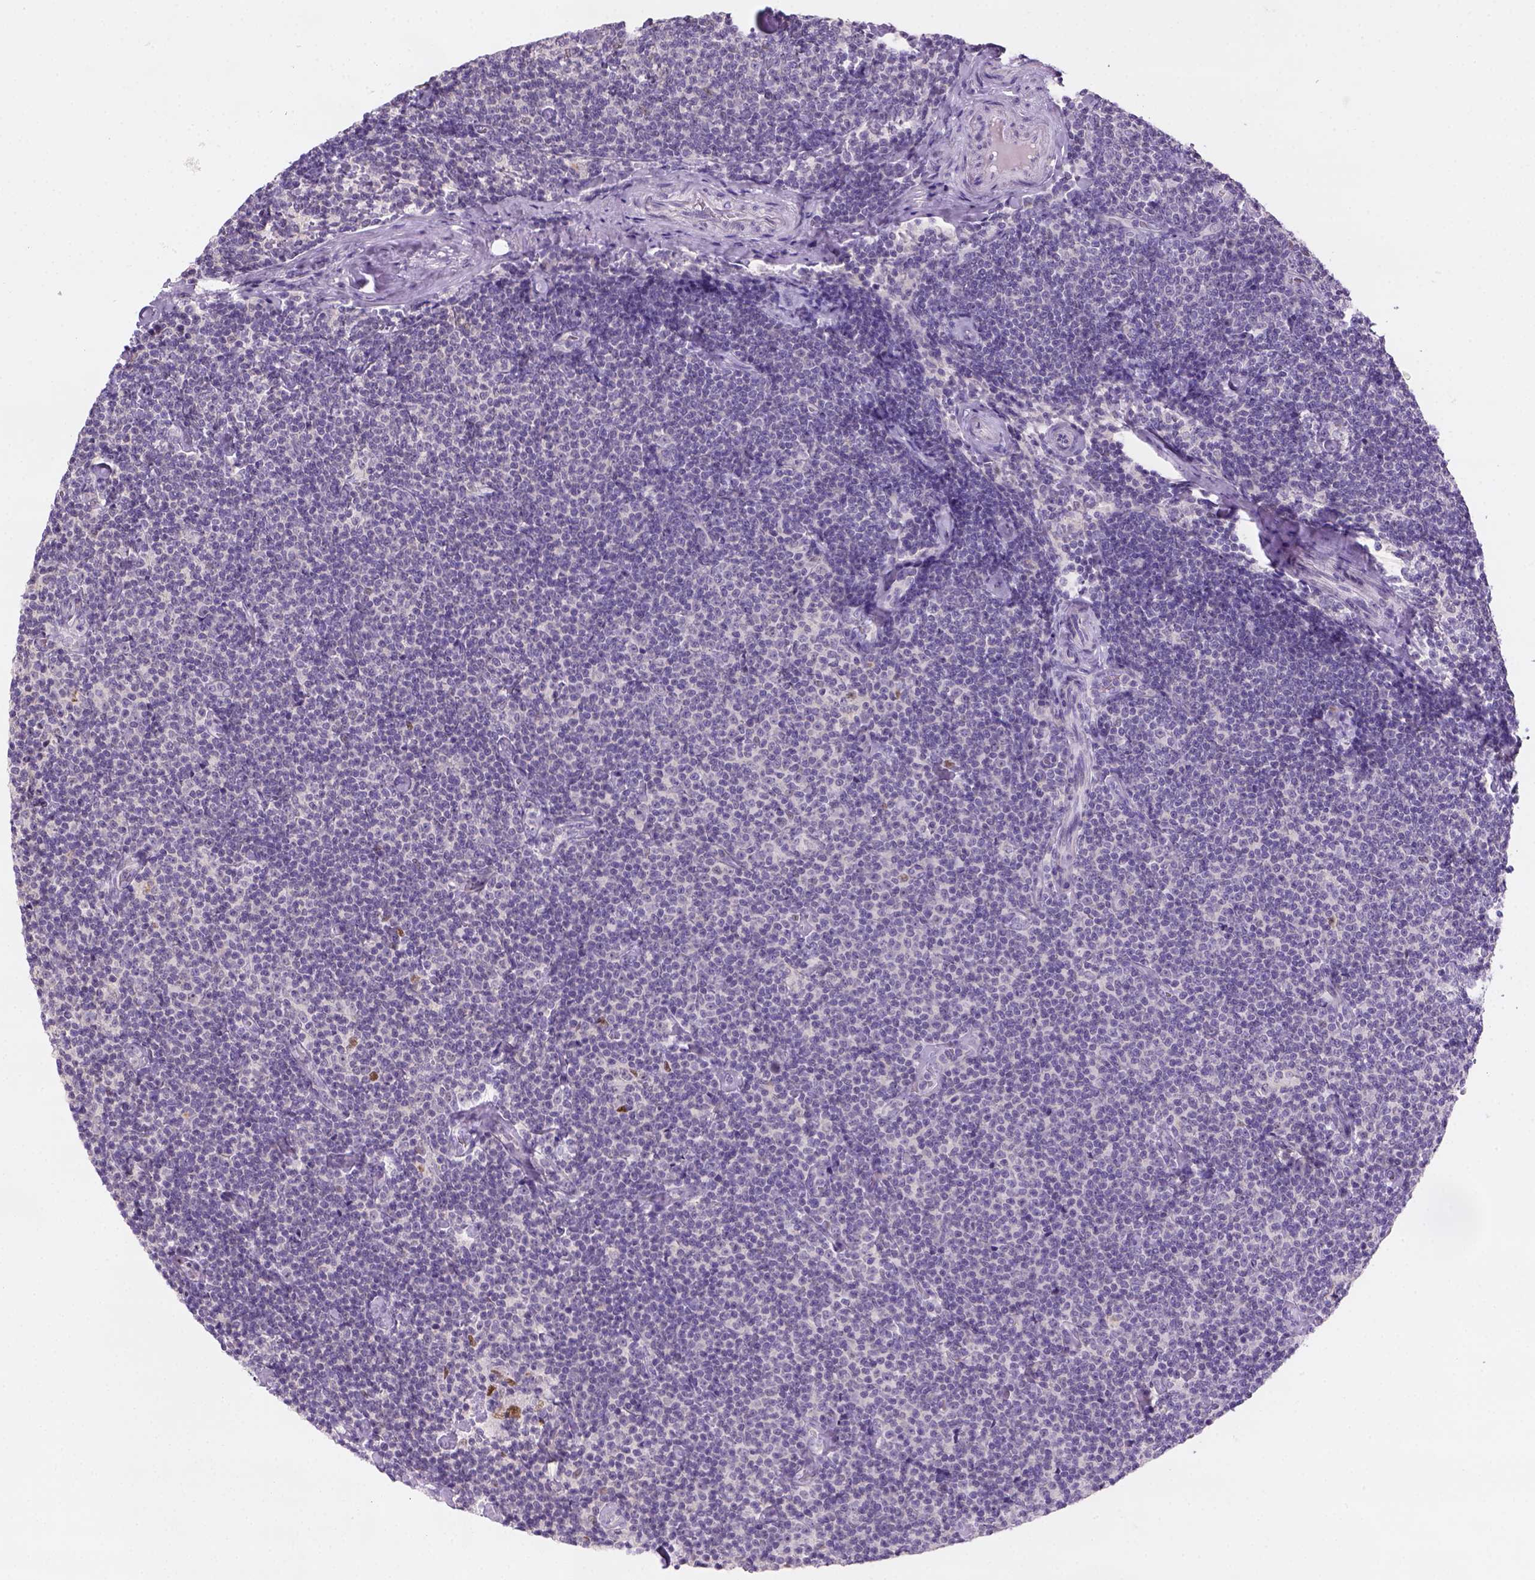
{"staining": {"intensity": "negative", "quantity": "none", "location": "none"}, "tissue": "lymphoma", "cell_type": "Tumor cells", "image_type": "cancer", "snomed": [{"axis": "morphology", "description": "Malignant lymphoma, non-Hodgkin's type, Low grade"}, {"axis": "topography", "description": "Lymph node"}], "caption": "A high-resolution micrograph shows IHC staining of low-grade malignant lymphoma, non-Hodgkin's type, which displays no significant positivity in tumor cells. (DAB immunohistochemistry (IHC), high magnification).", "gene": "ZMAT4", "patient": {"sex": "male", "age": 81}}